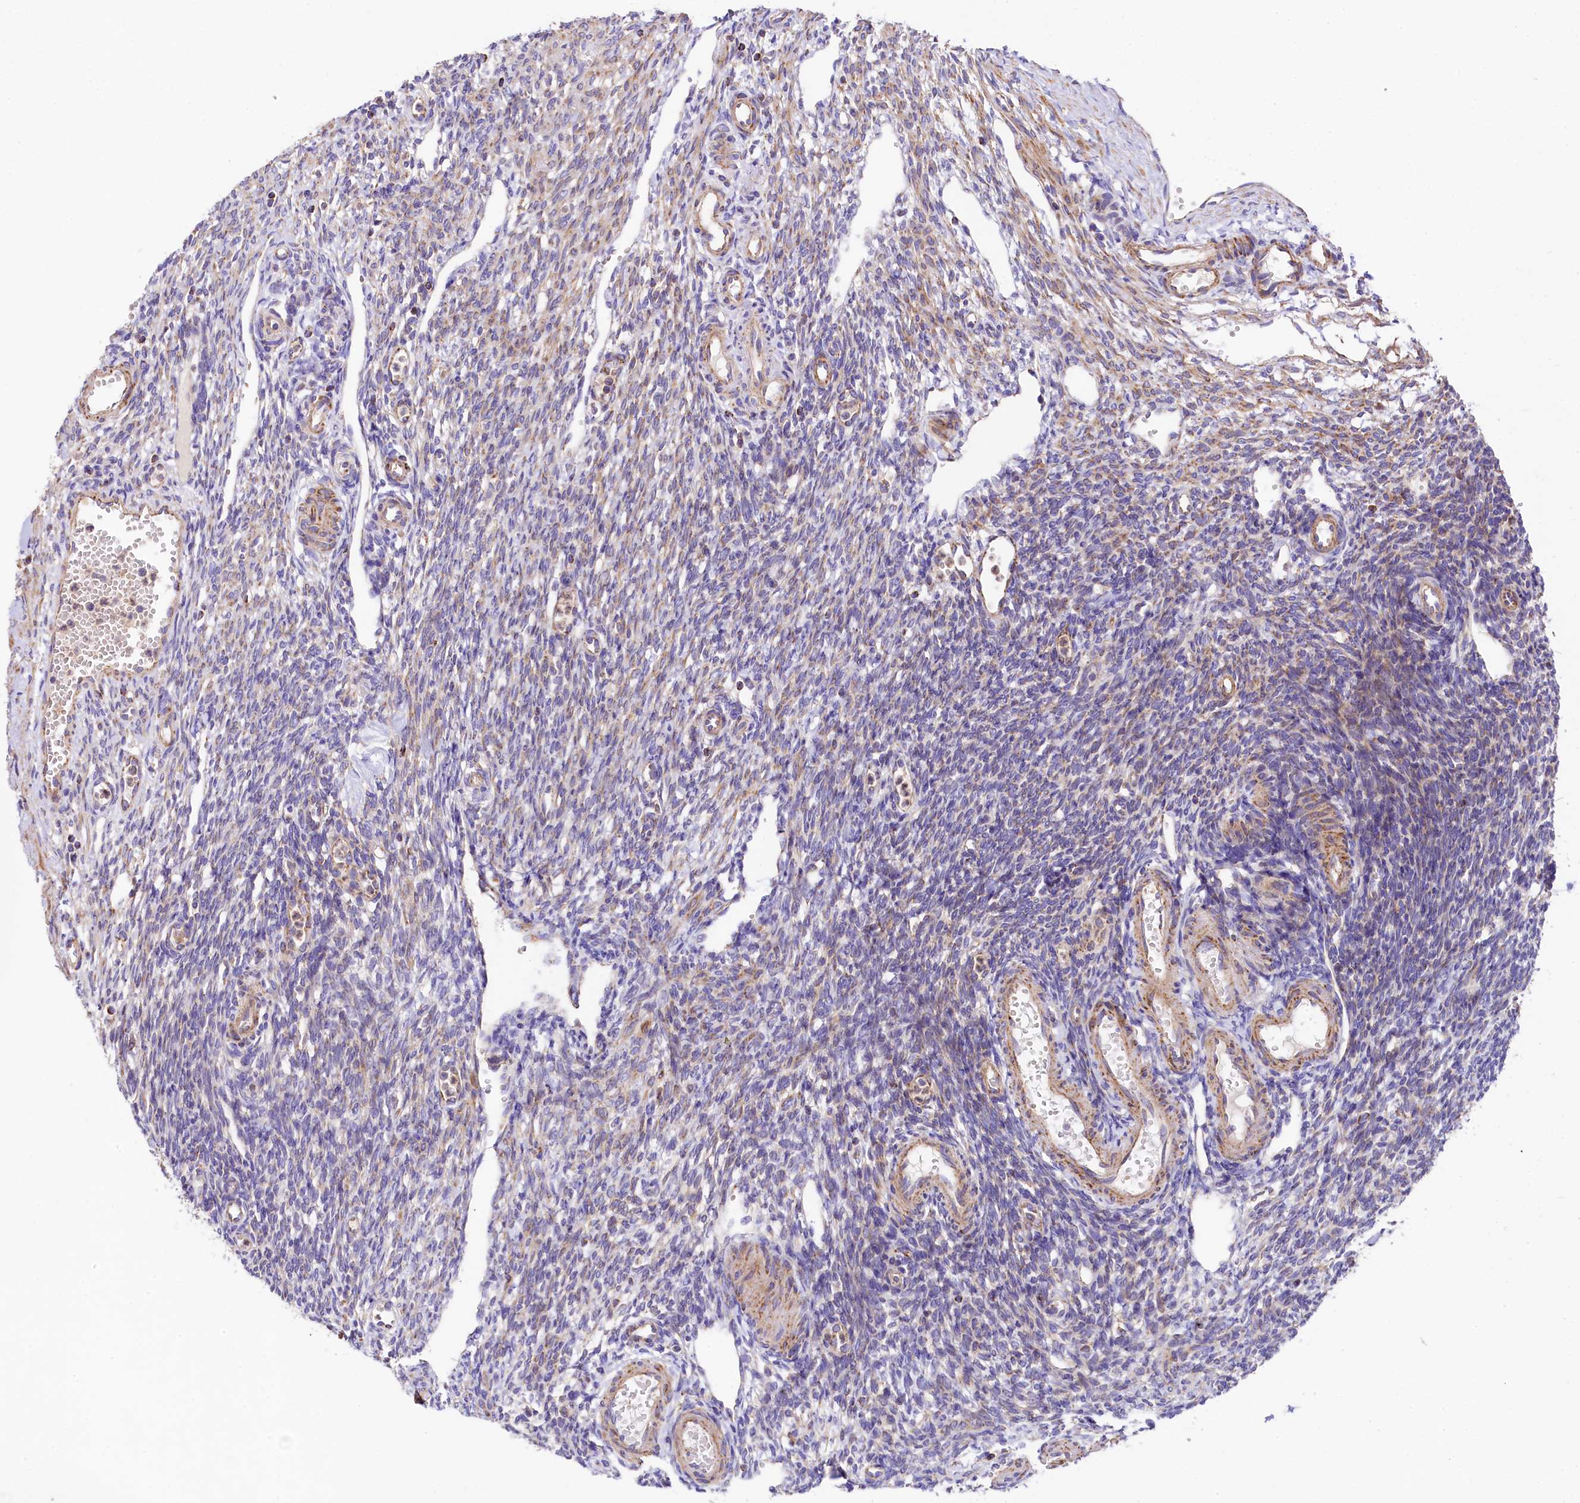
{"staining": {"intensity": "moderate", "quantity": ">75%", "location": "cytoplasmic/membranous"}, "tissue": "ovary", "cell_type": "Follicle cells", "image_type": "normal", "snomed": [{"axis": "morphology", "description": "Normal tissue, NOS"}, {"axis": "morphology", "description": "Cyst, NOS"}, {"axis": "topography", "description": "Ovary"}], "caption": "This image exhibits unremarkable ovary stained with IHC to label a protein in brown. The cytoplasmic/membranous of follicle cells show moderate positivity for the protein. Nuclei are counter-stained blue.", "gene": "CLYBL", "patient": {"sex": "female", "age": 33}}